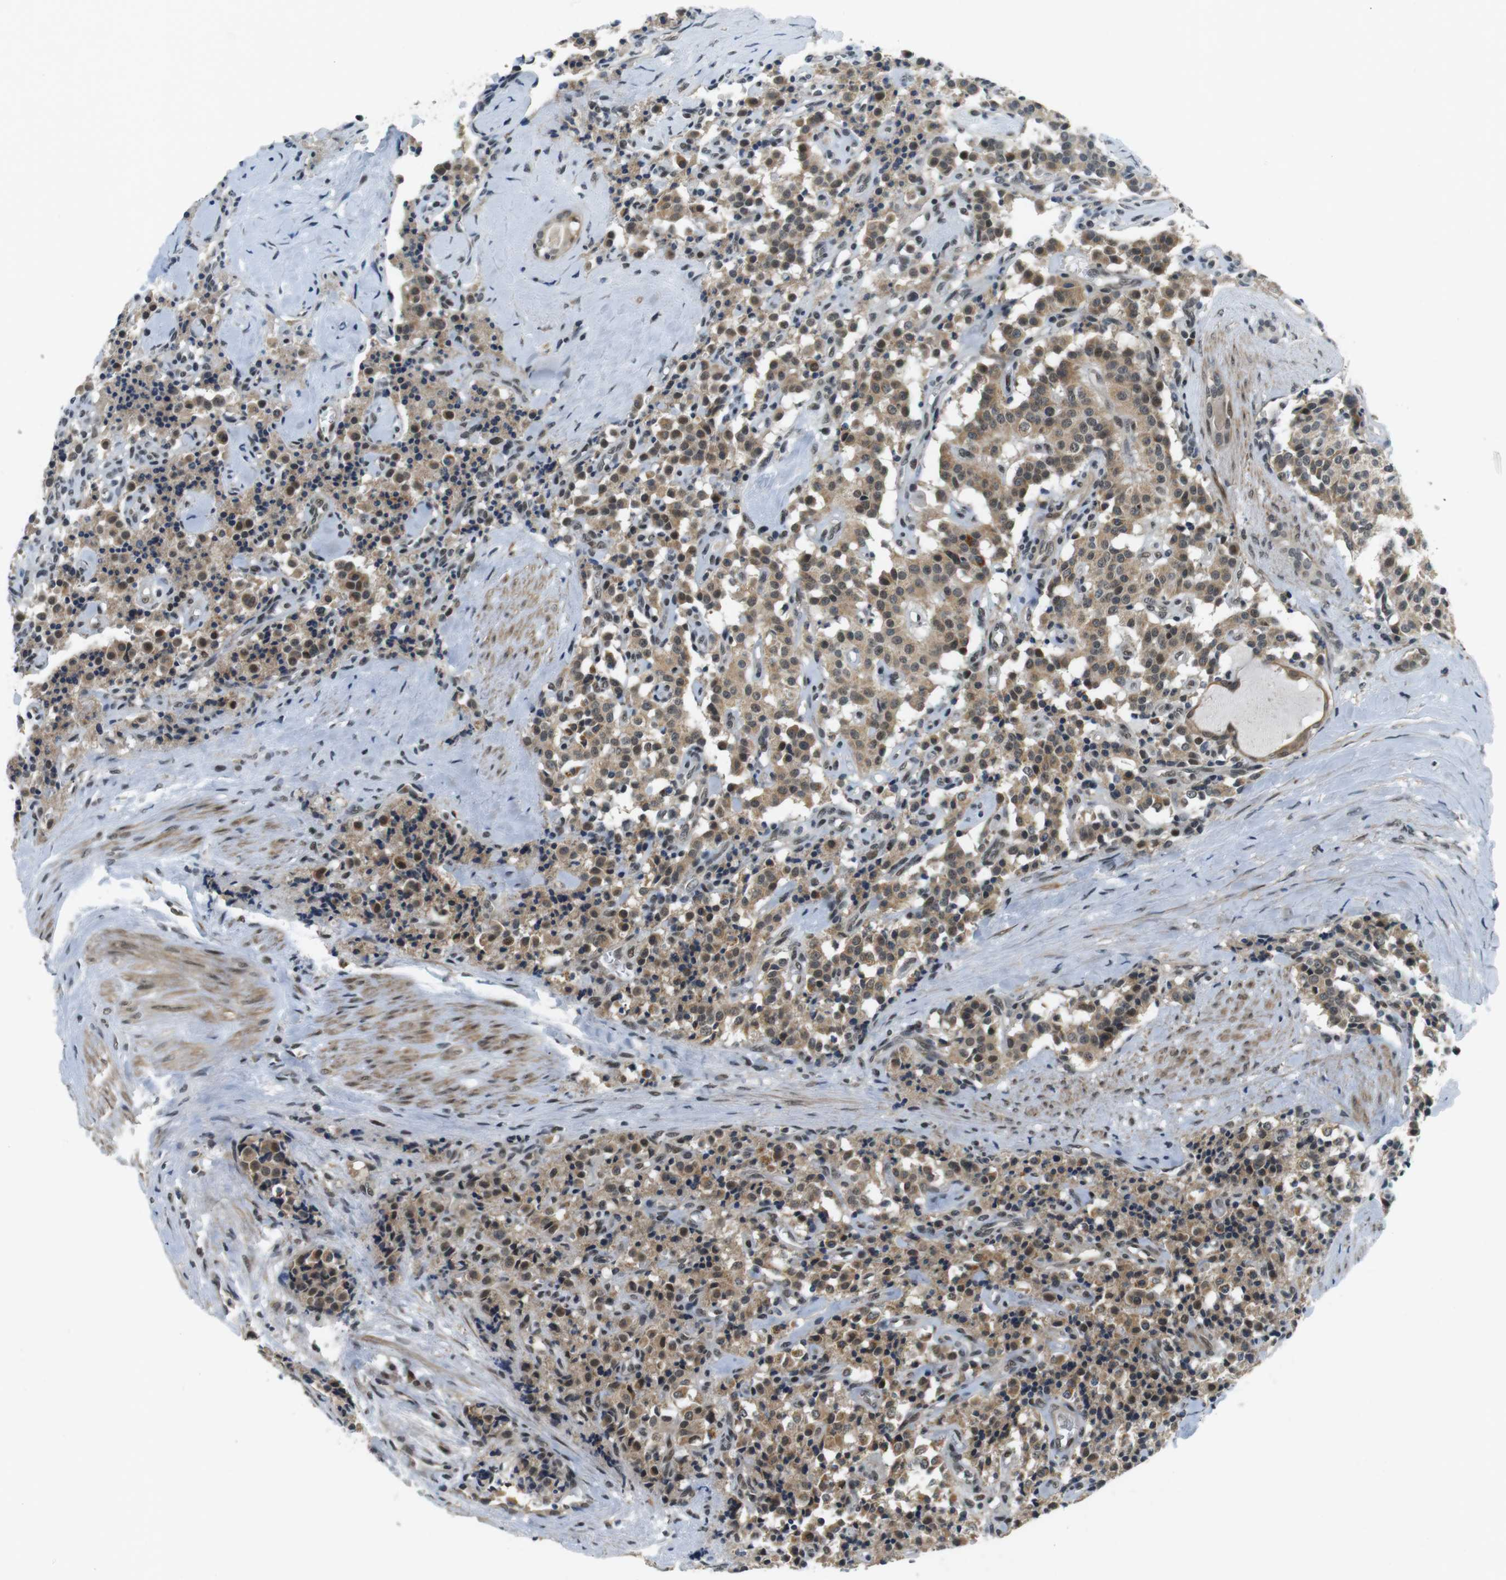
{"staining": {"intensity": "moderate", "quantity": ">75%", "location": "cytoplasmic/membranous,nuclear"}, "tissue": "carcinoid", "cell_type": "Tumor cells", "image_type": "cancer", "snomed": [{"axis": "morphology", "description": "Carcinoid, malignant, NOS"}, {"axis": "topography", "description": "Lung"}], "caption": "An image of human carcinoid stained for a protein reveals moderate cytoplasmic/membranous and nuclear brown staining in tumor cells. The staining was performed using DAB (3,3'-diaminobenzidine) to visualize the protein expression in brown, while the nuclei were stained in blue with hematoxylin (Magnification: 20x).", "gene": "BRD4", "patient": {"sex": "male", "age": 30}}